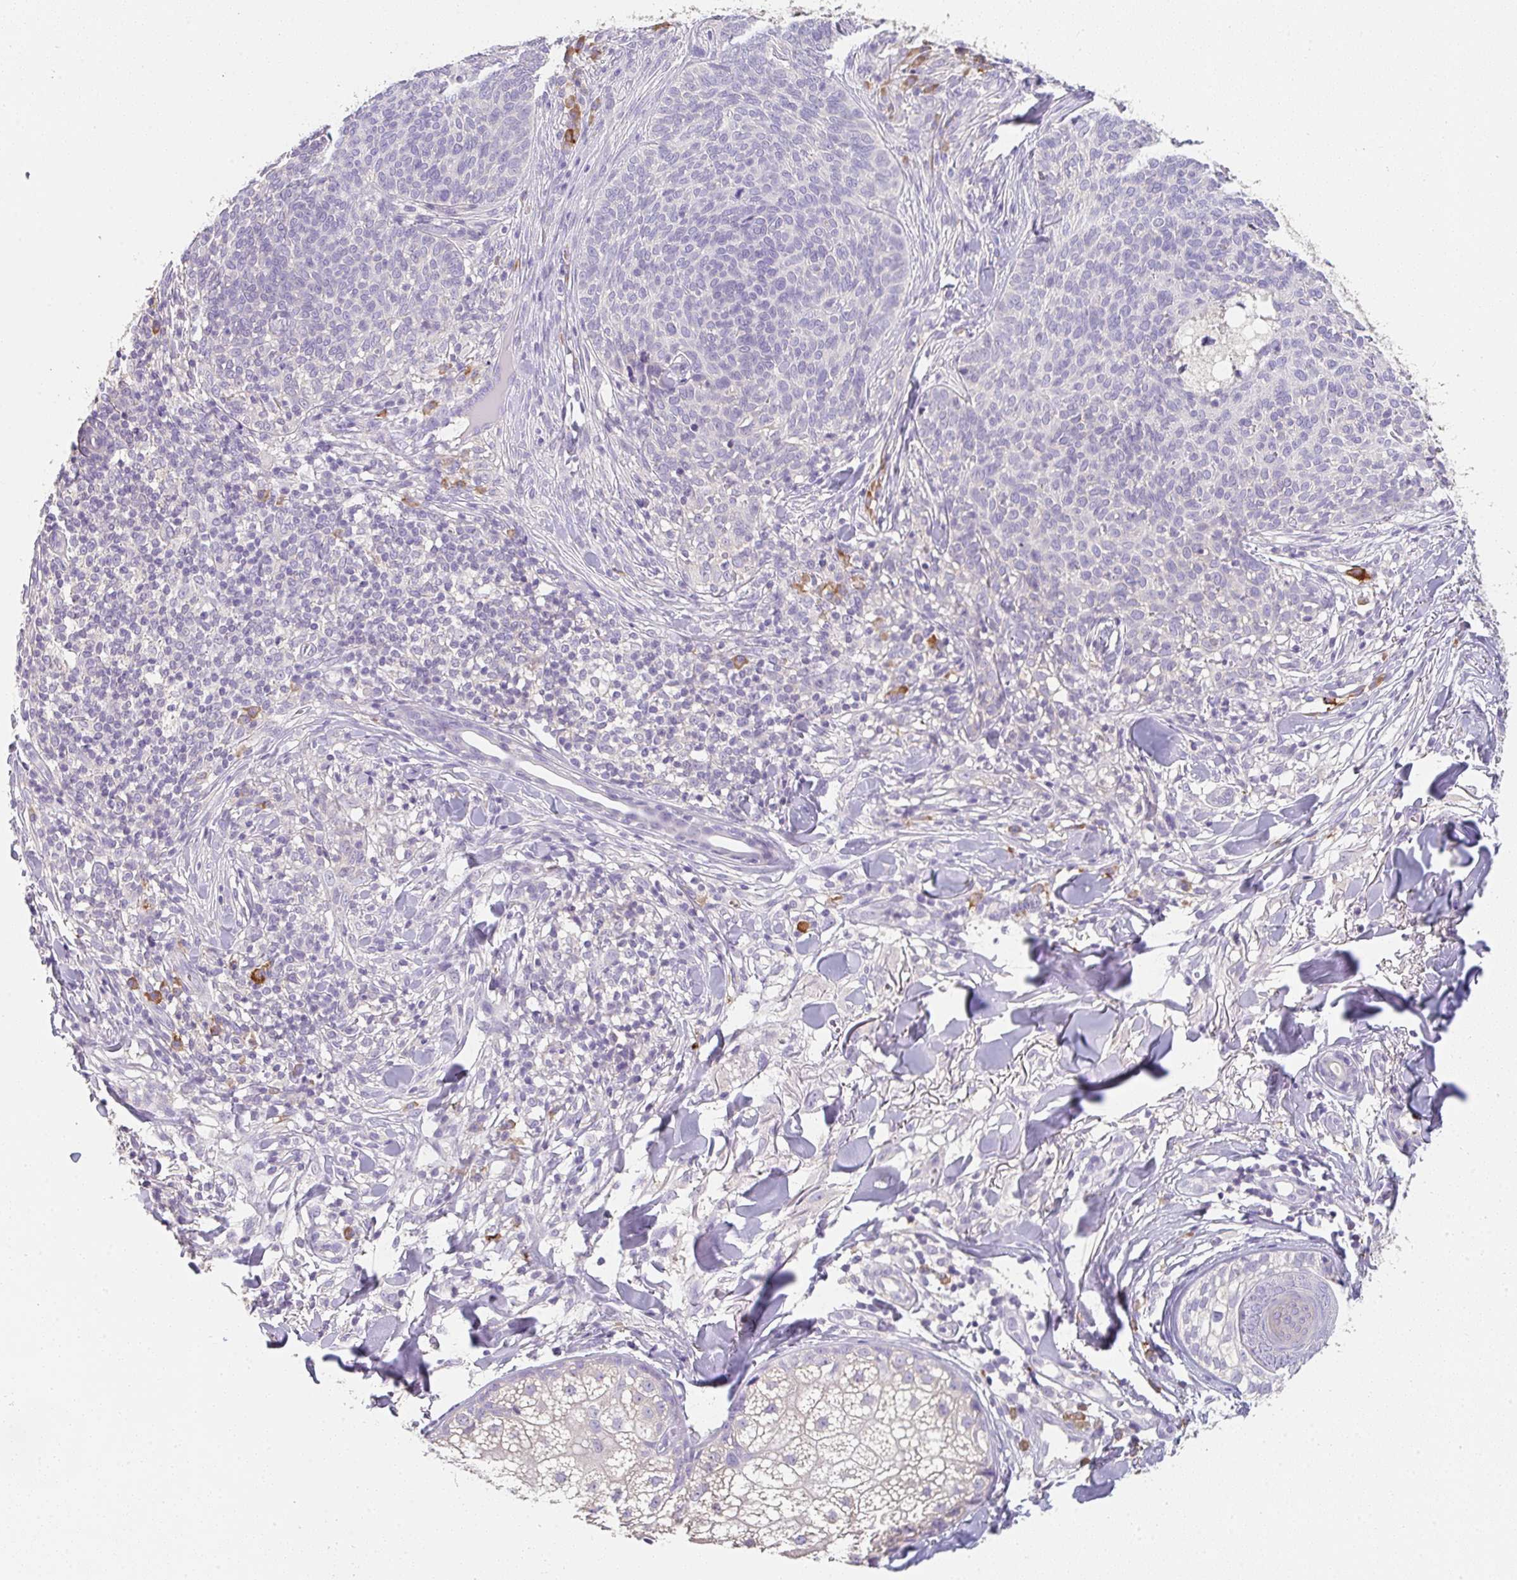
{"staining": {"intensity": "negative", "quantity": "none", "location": "none"}, "tissue": "skin cancer", "cell_type": "Tumor cells", "image_type": "cancer", "snomed": [{"axis": "morphology", "description": "Basal cell carcinoma"}, {"axis": "topography", "description": "Skin"}, {"axis": "topography", "description": "Skin of face"}], "caption": "DAB immunohistochemical staining of skin cancer (basal cell carcinoma) displays no significant expression in tumor cells.", "gene": "ZNF215", "patient": {"sex": "male", "age": 56}}